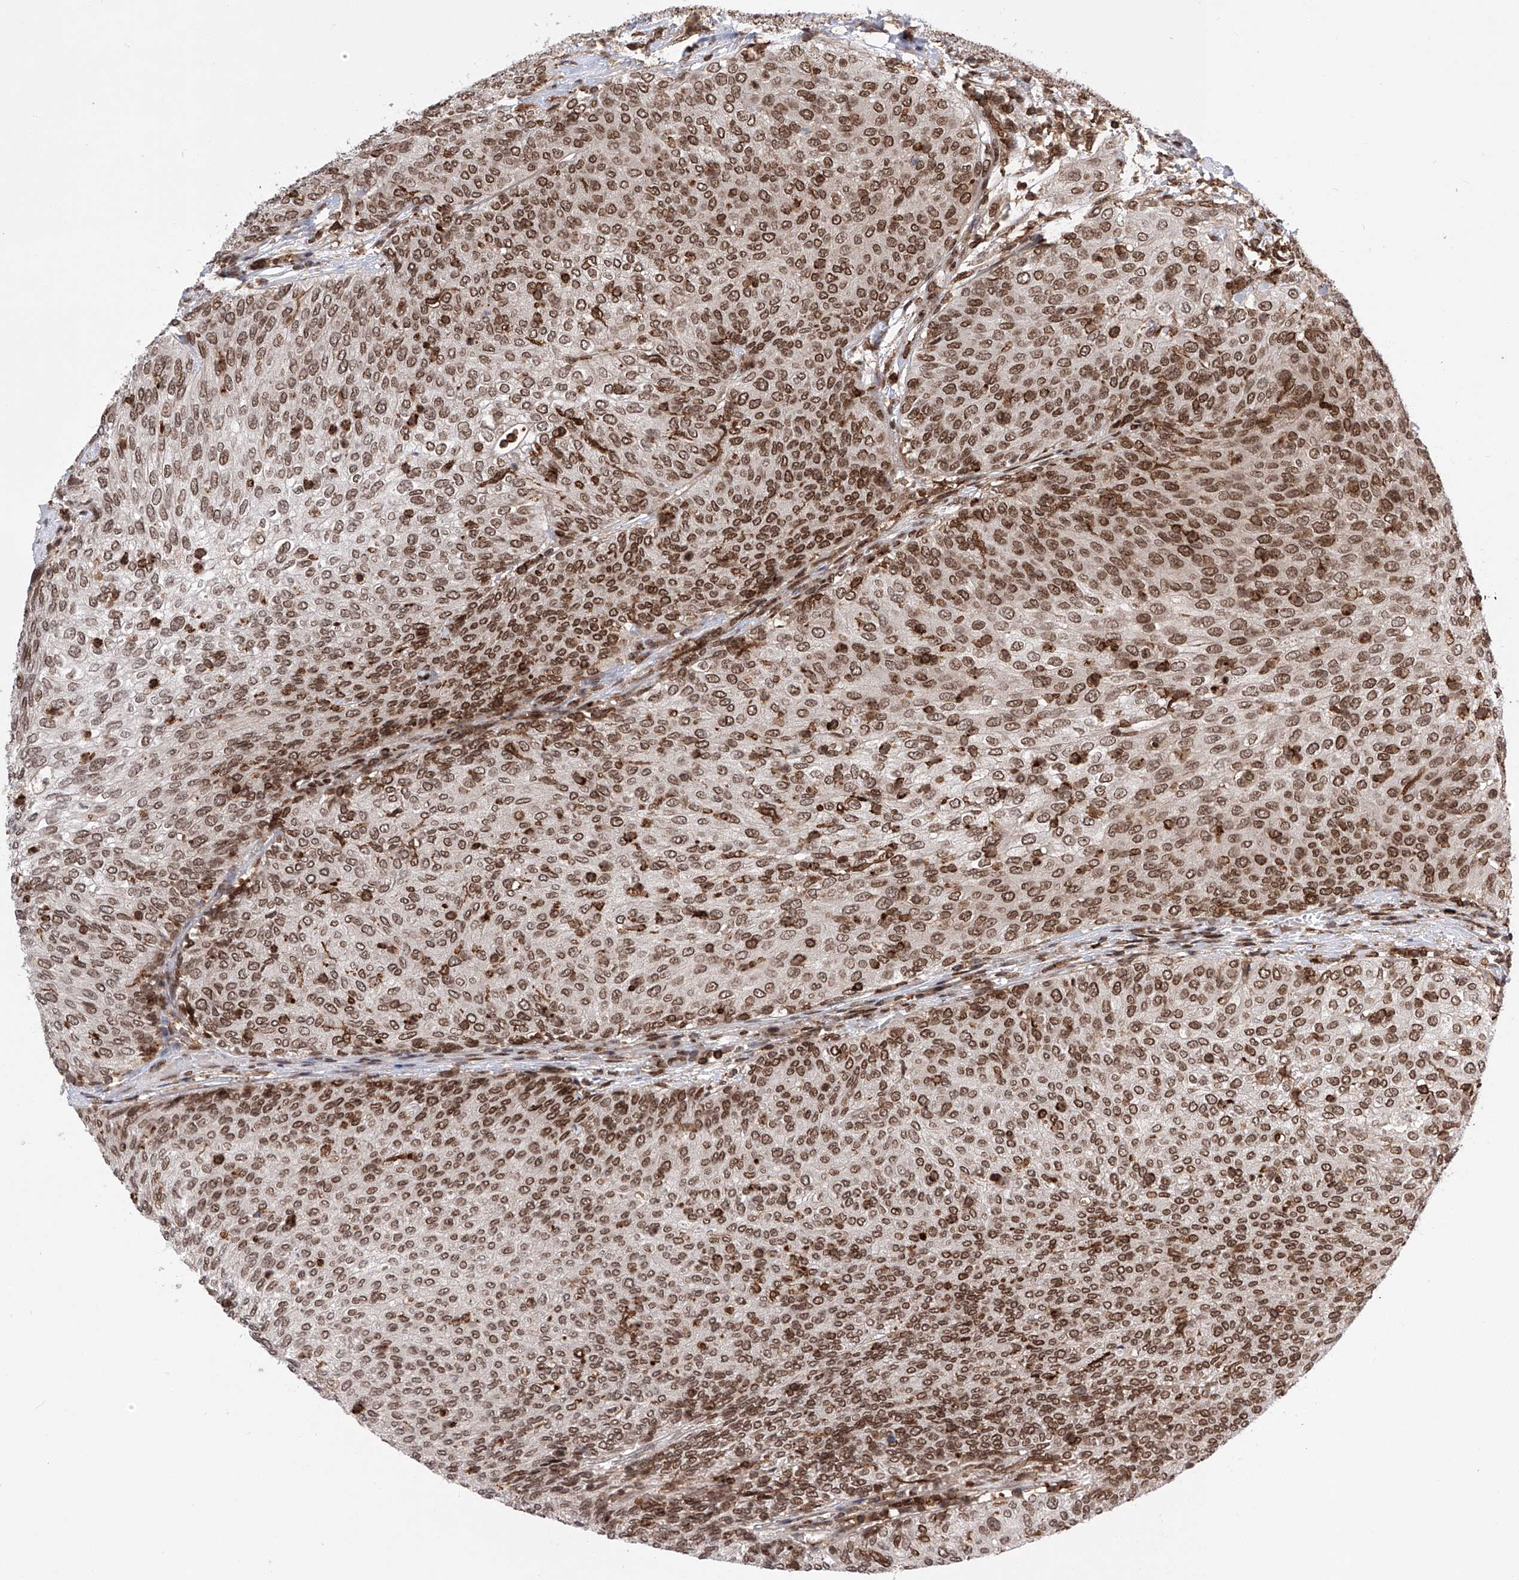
{"staining": {"intensity": "strong", "quantity": ">75%", "location": "nuclear"}, "tissue": "urothelial cancer", "cell_type": "Tumor cells", "image_type": "cancer", "snomed": [{"axis": "morphology", "description": "Urothelial carcinoma, Low grade"}, {"axis": "topography", "description": "Urinary bladder"}], "caption": "Urothelial carcinoma (low-grade) stained with DAB (3,3'-diaminobenzidine) immunohistochemistry (IHC) demonstrates high levels of strong nuclear positivity in approximately >75% of tumor cells. (IHC, brightfield microscopy, high magnification).", "gene": "ZNF280D", "patient": {"sex": "female", "age": 79}}